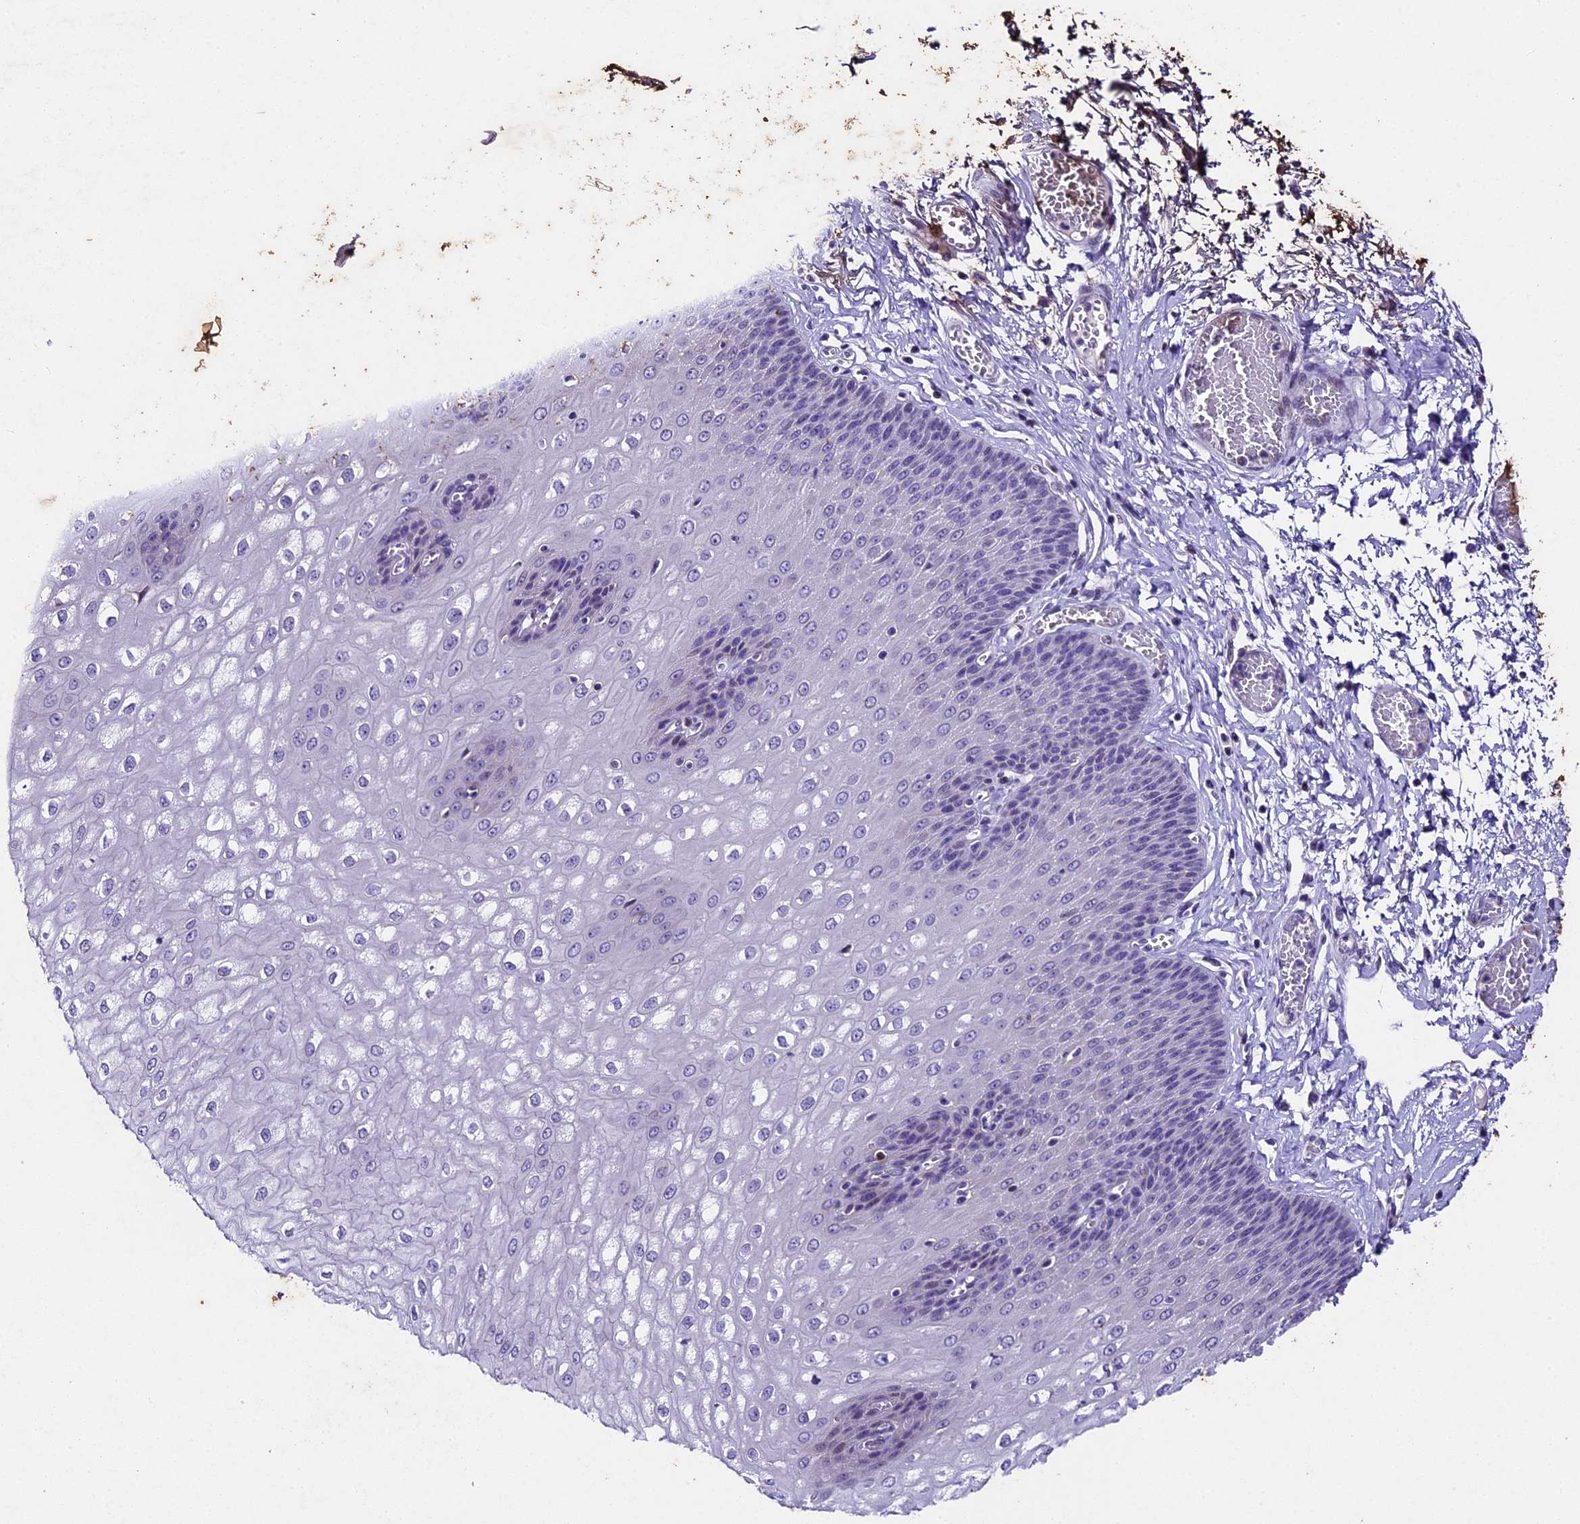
{"staining": {"intensity": "negative", "quantity": "none", "location": "none"}, "tissue": "esophagus", "cell_type": "Squamous epithelial cells", "image_type": "normal", "snomed": [{"axis": "morphology", "description": "Normal tissue, NOS"}, {"axis": "topography", "description": "Esophagus"}], "caption": "An IHC micrograph of normal esophagus is shown. There is no staining in squamous epithelial cells of esophagus. (DAB immunohistochemistry, high magnification).", "gene": "IFT140", "patient": {"sex": "male", "age": 60}}